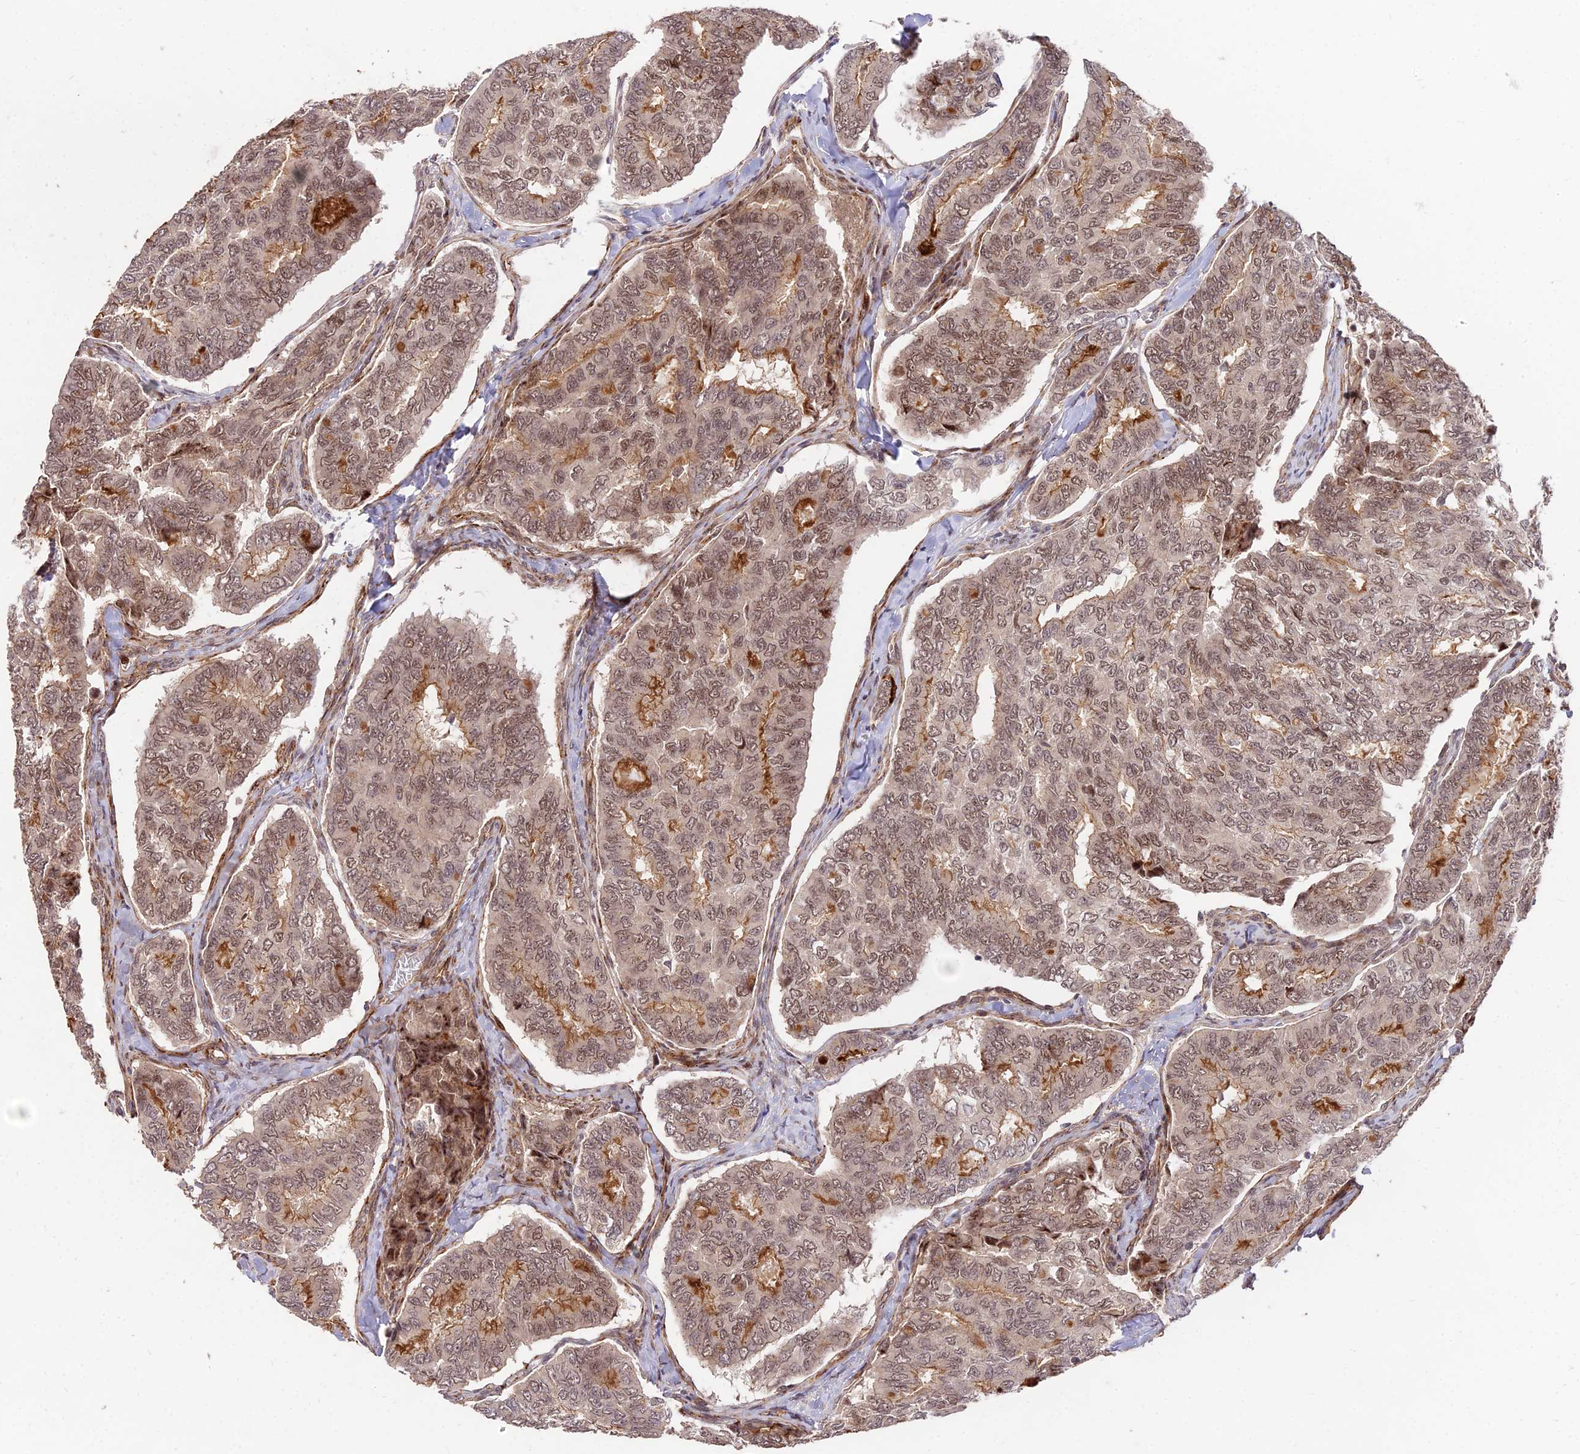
{"staining": {"intensity": "moderate", "quantity": ">75%", "location": "cytoplasmic/membranous,nuclear"}, "tissue": "thyroid cancer", "cell_type": "Tumor cells", "image_type": "cancer", "snomed": [{"axis": "morphology", "description": "Papillary adenocarcinoma, NOS"}, {"axis": "topography", "description": "Thyroid gland"}], "caption": "Human thyroid cancer (papillary adenocarcinoma) stained for a protein (brown) displays moderate cytoplasmic/membranous and nuclear positive staining in about >75% of tumor cells.", "gene": "ZNF85", "patient": {"sex": "female", "age": 35}}